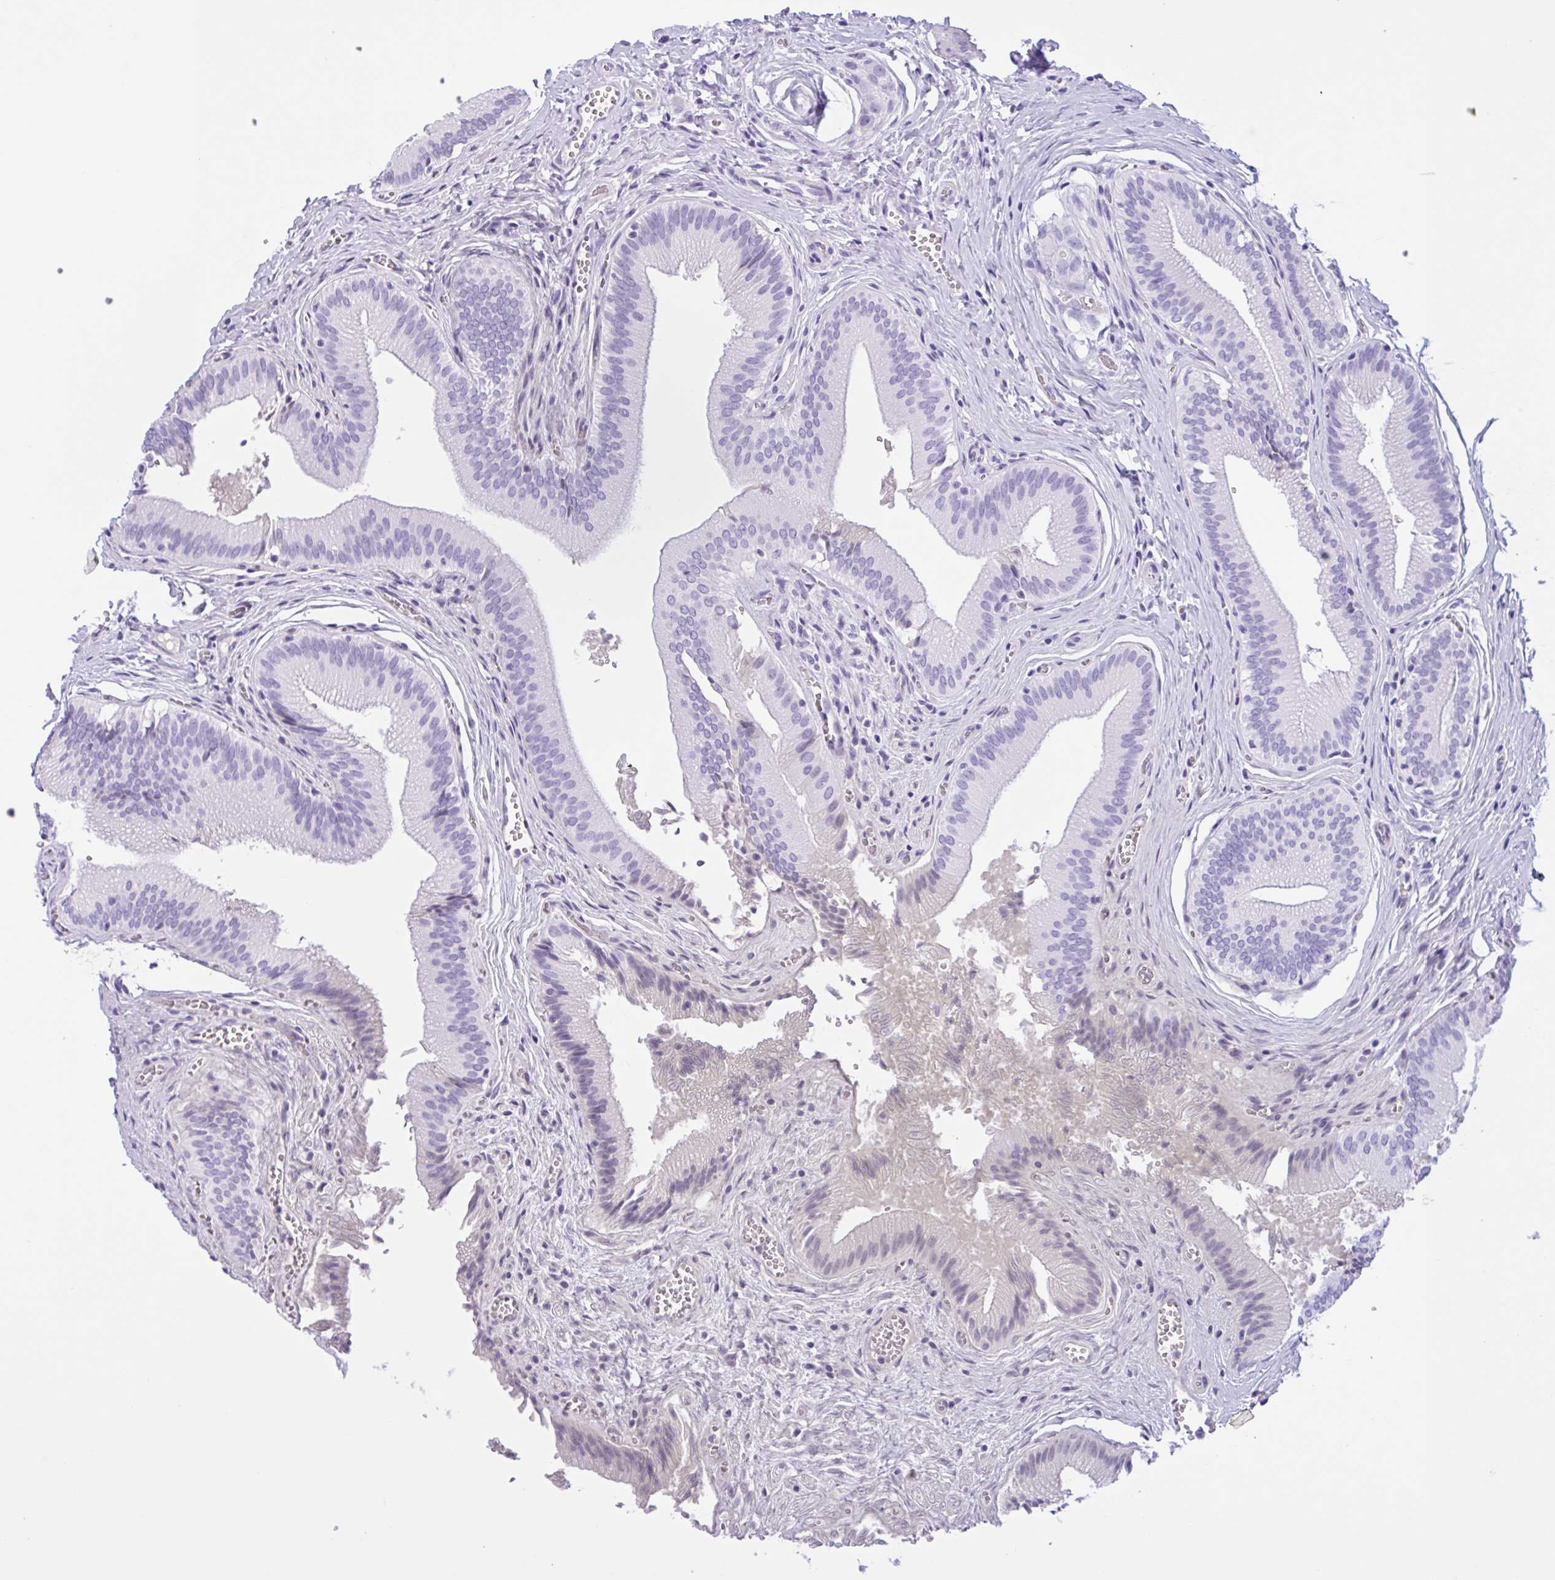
{"staining": {"intensity": "negative", "quantity": "none", "location": "none"}, "tissue": "gallbladder", "cell_type": "Glandular cells", "image_type": "normal", "snomed": [{"axis": "morphology", "description": "Normal tissue, NOS"}, {"axis": "topography", "description": "Gallbladder"}], "caption": "This is an IHC histopathology image of normal human gallbladder. There is no expression in glandular cells.", "gene": "LARGE2", "patient": {"sex": "male", "age": 17}}